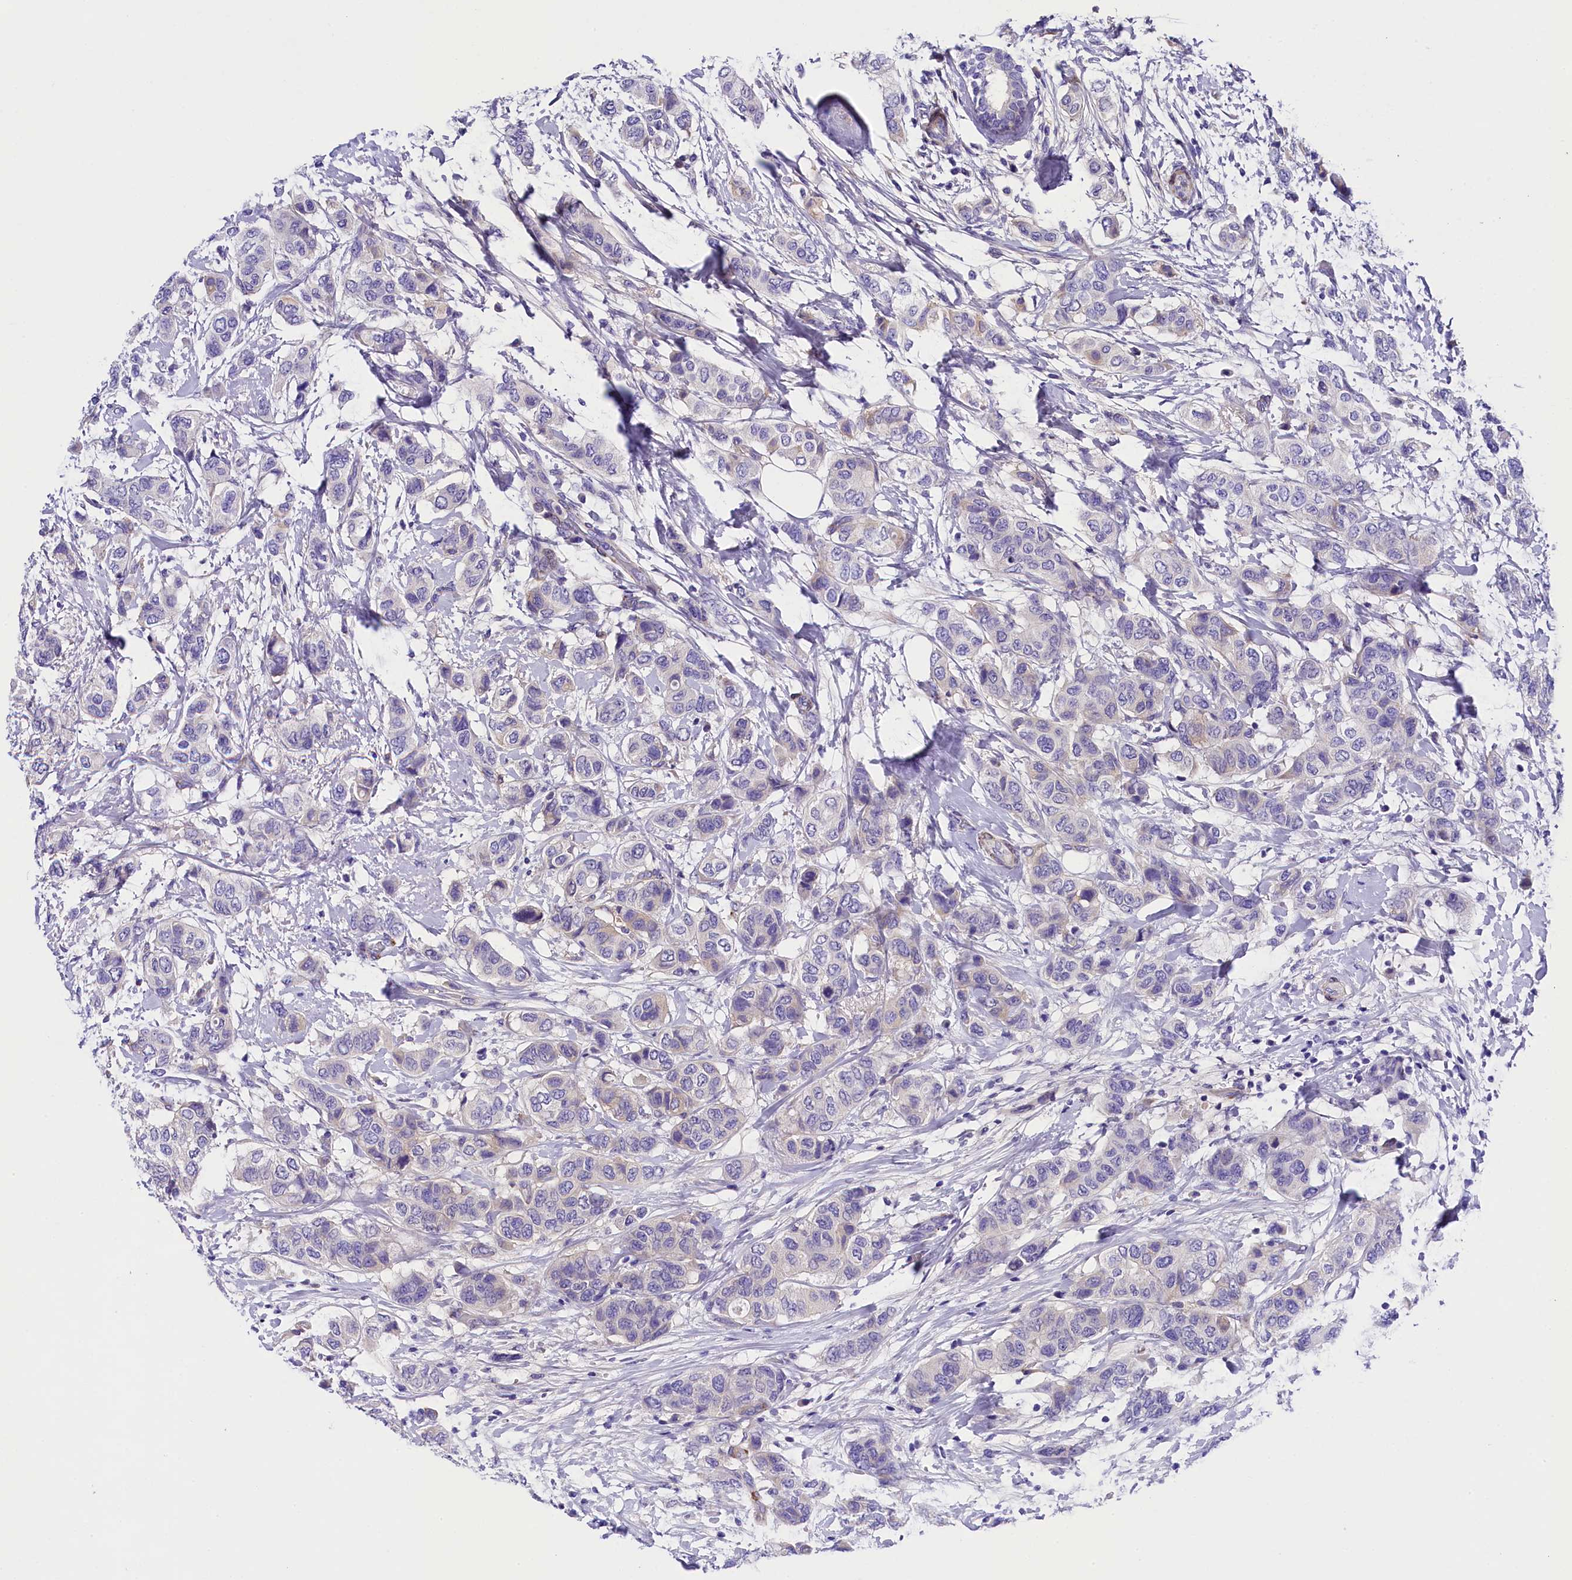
{"staining": {"intensity": "negative", "quantity": "none", "location": "none"}, "tissue": "breast cancer", "cell_type": "Tumor cells", "image_type": "cancer", "snomed": [{"axis": "morphology", "description": "Lobular carcinoma"}, {"axis": "topography", "description": "Breast"}], "caption": "An immunohistochemistry photomicrograph of breast cancer is shown. There is no staining in tumor cells of breast cancer.", "gene": "SOD3", "patient": {"sex": "female", "age": 51}}